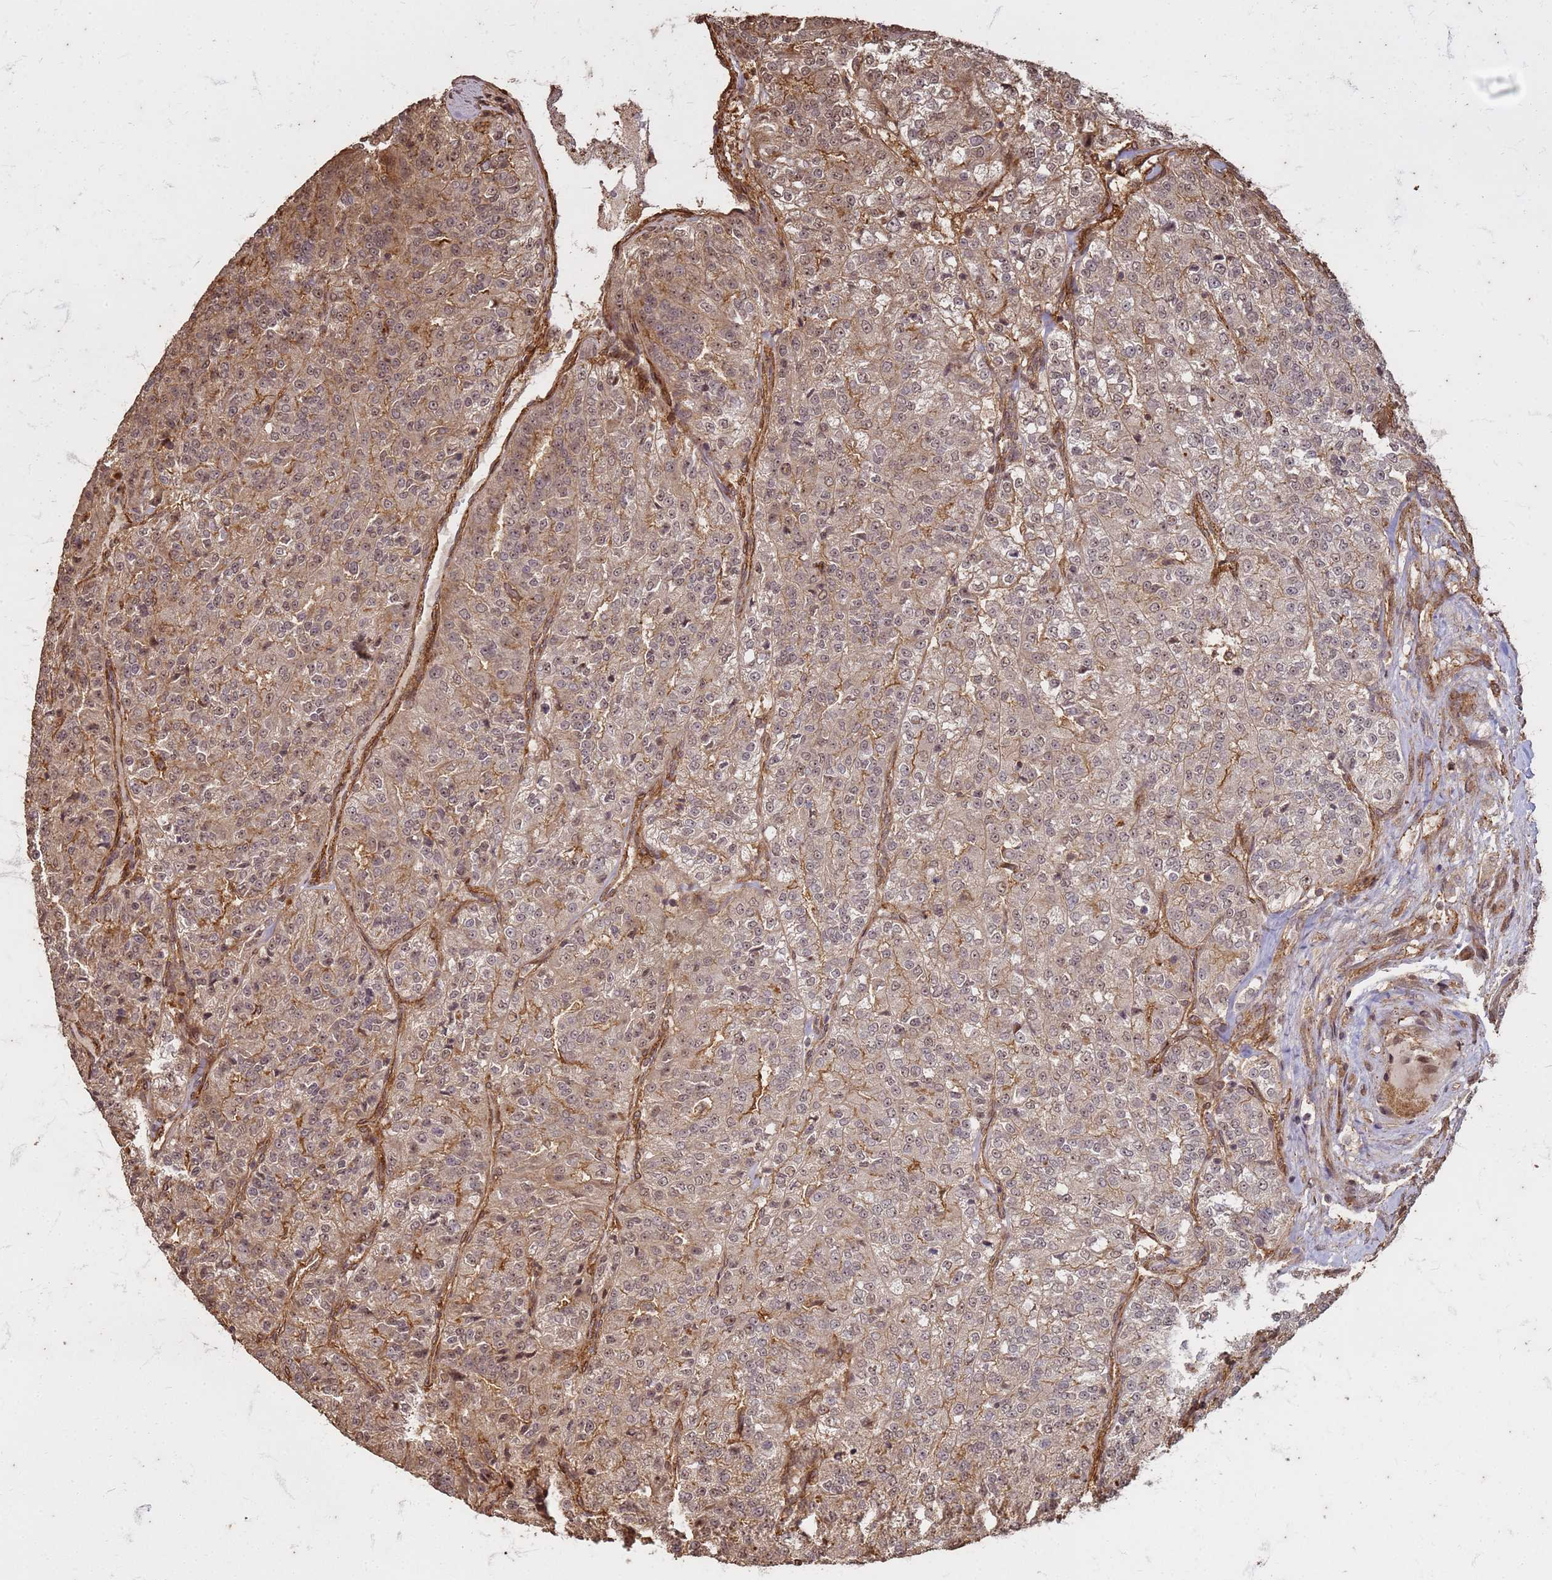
{"staining": {"intensity": "weak", "quantity": "25%-75%", "location": "cytoplasmic/membranous,nuclear"}, "tissue": "renal cancer", "cell_type": "Tumor cells", "image_type": "cancer", "snomed": [{"axis": "morphology", "description": "Adenocarcinoma, NOS"}, {"axis": "topography", "description": "Kidney"}], "caption": "This is an image of IHC staining of renal adenocarcinoma, which shows weak staining in the cytoplasmic/membranous and nuclear of tumor cells.", "gene": "KIF26A", "patient": {"sex": "female", "age": 63}}